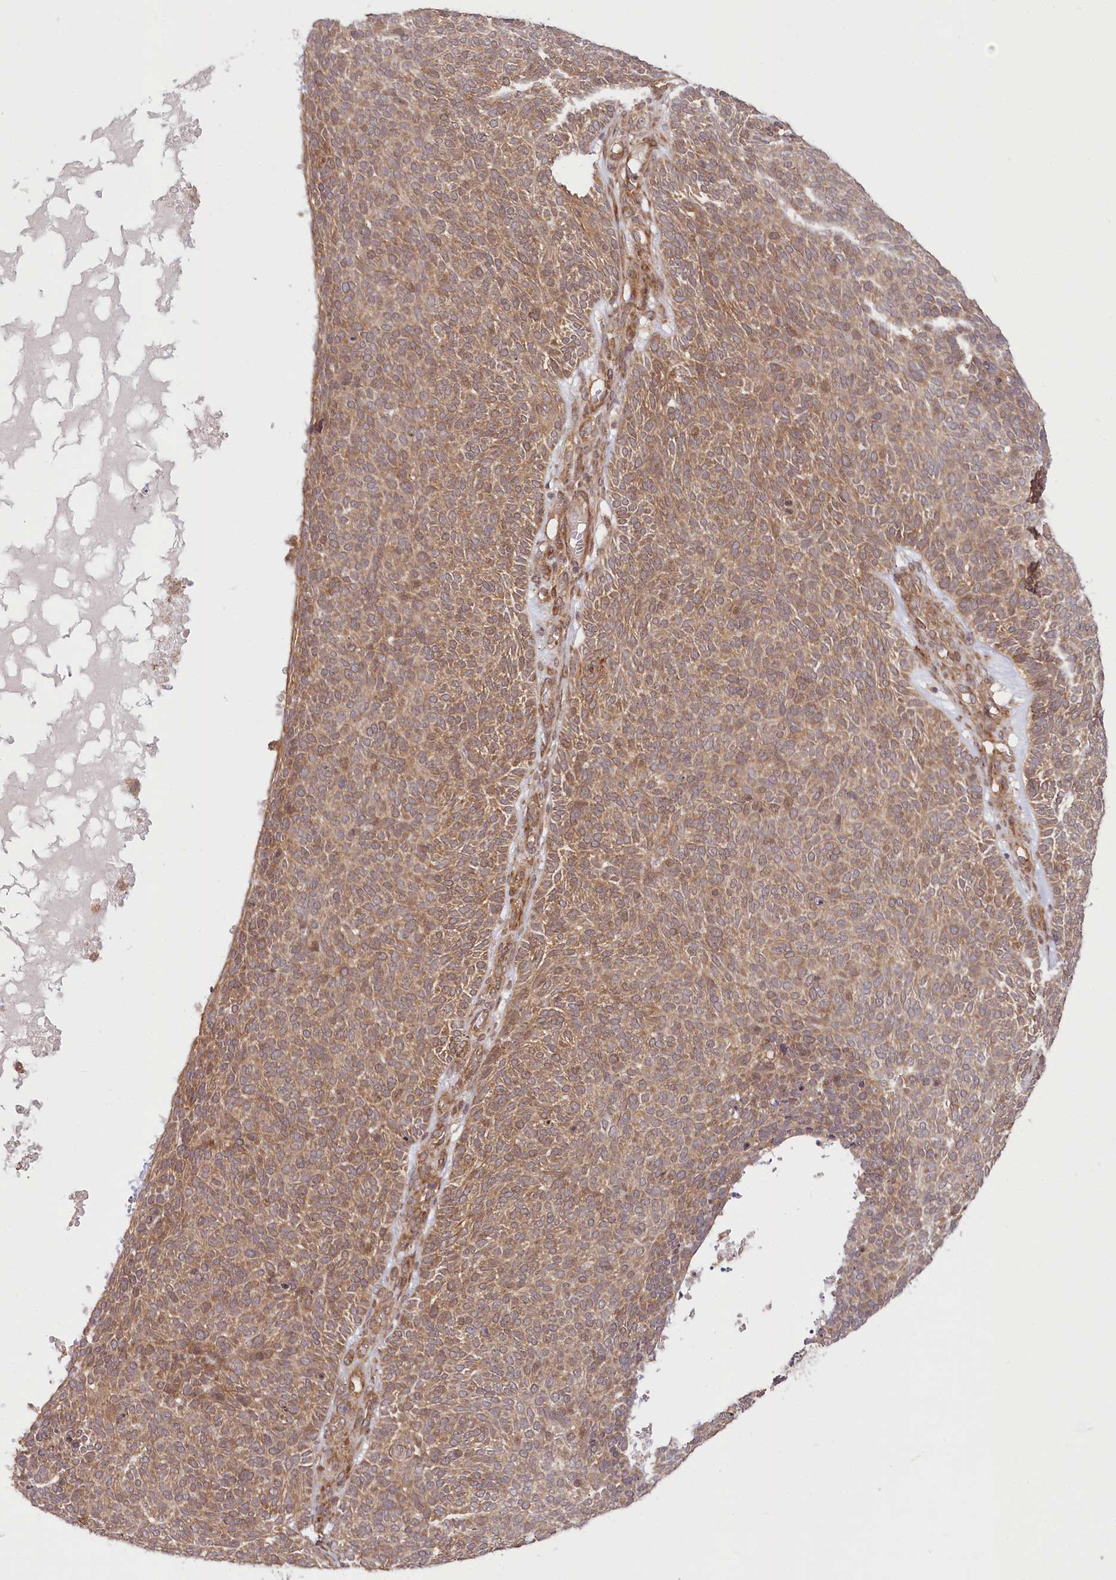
{"staining": {"intensity": "moderate", "quantity": ">75%", "location": "cytoplasmic/membranous"}, "tissue": "skin cancer", "cell_type": "Tumor cells", "image_type": "cancer", "snomed": [{"axis": "morphology", "description": "Squamous cell carcinoma, NOS"}, {"axis": "topography", "description": "Skin"}], "caption": "Brown immunohistochemical staining in human skin cancer (squamous cell carcinoma) displays moderate cytoplasmic/membranous positivity in approximately >75% of tumor cells.", "gene": "CEP70", "patient": {"sex": "female", "age": 90}}